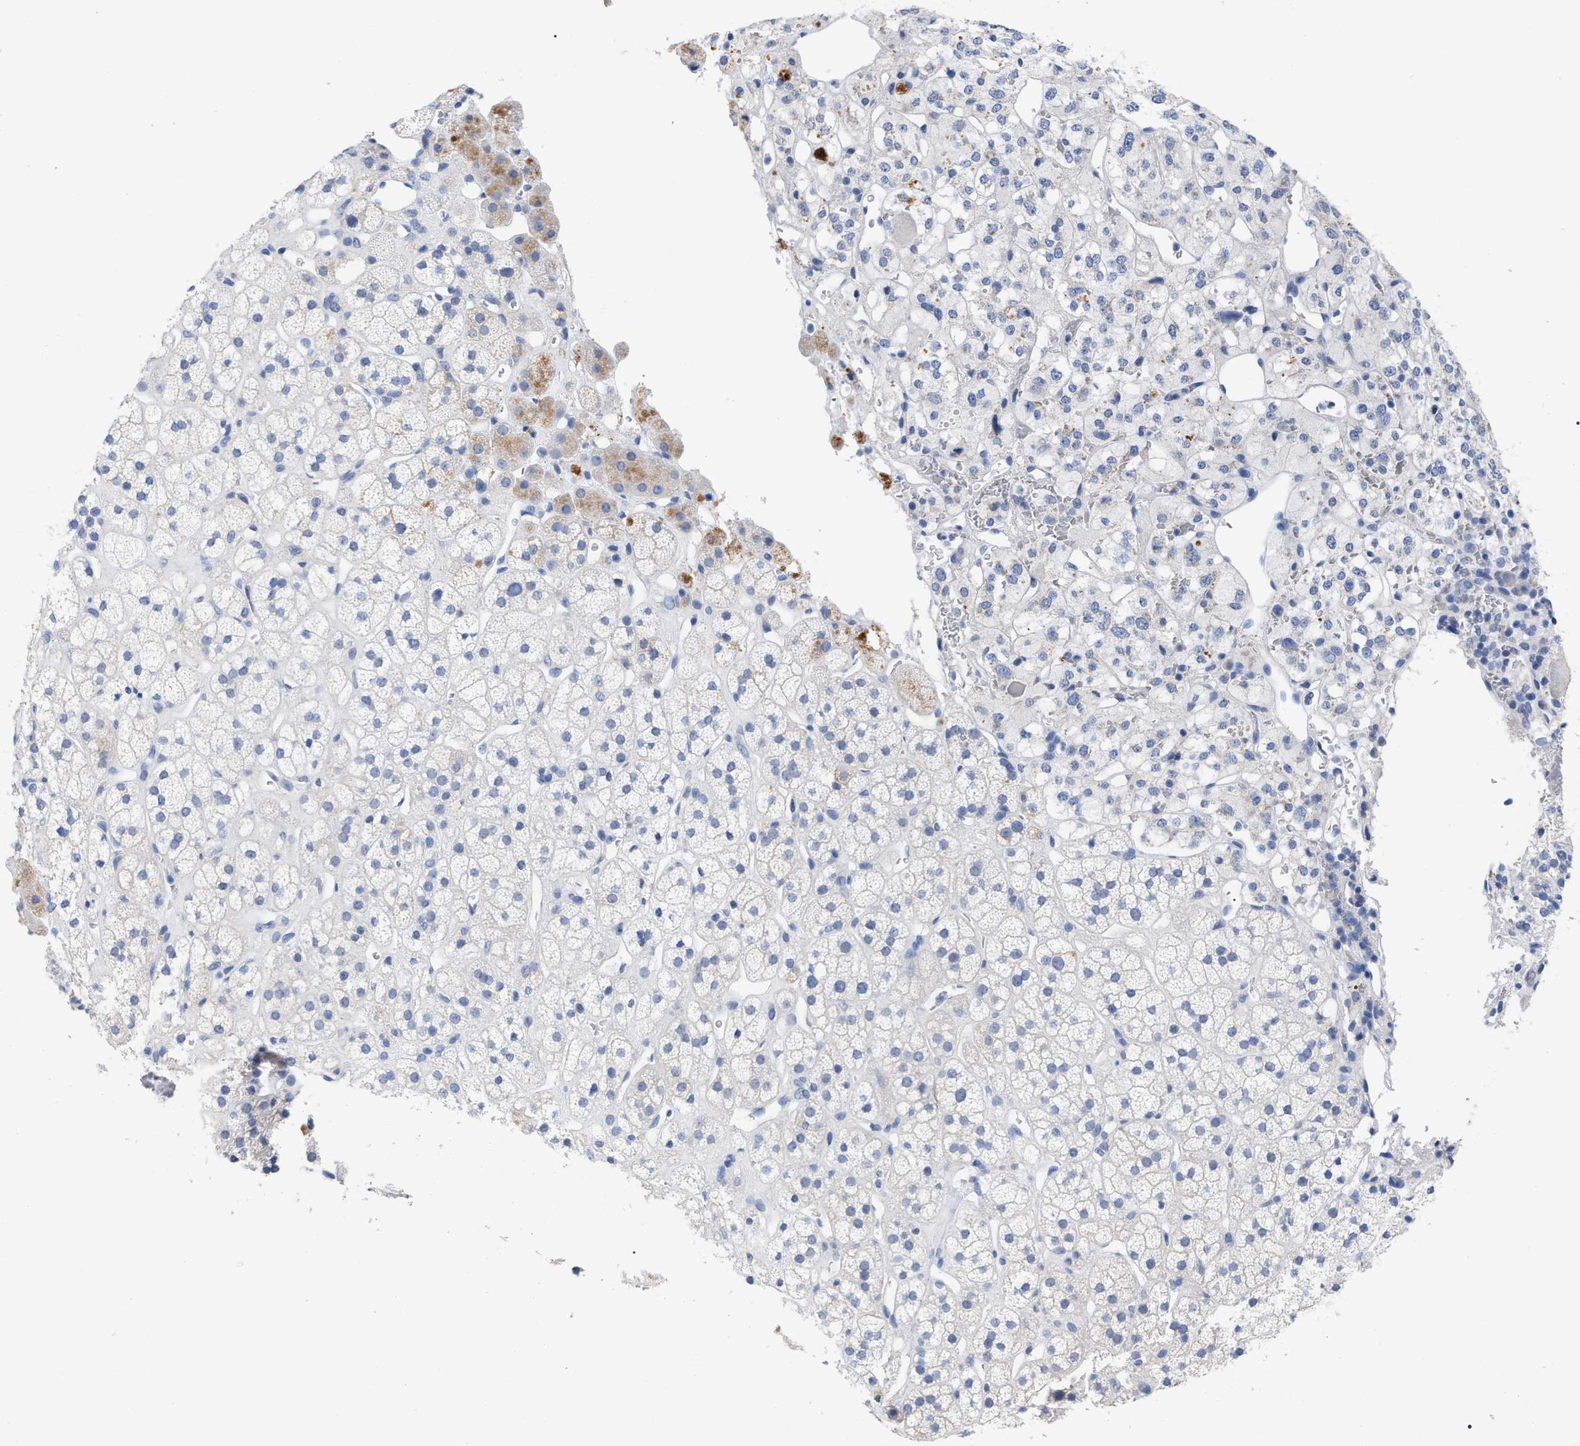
{"staining": {"intensity": "weak", "quantity": "<25%", "location": "cytoplasmic/membranous"}, "tissue": "adrenal gland", "cell_type": "Glandular cells", "image_type": "normal", "snomed": [{"axis": "morphology", "description": "Normal tissue, NOS"}, {"axis": "topography", "description": "Adrenal gland"}], "caption": "The image displays no significant staining in glandular cells of adrenal gland. Nuclei are stained in blue.", "gene": "HAPLN1", "patient": {"sex": "male", "age": 56}}